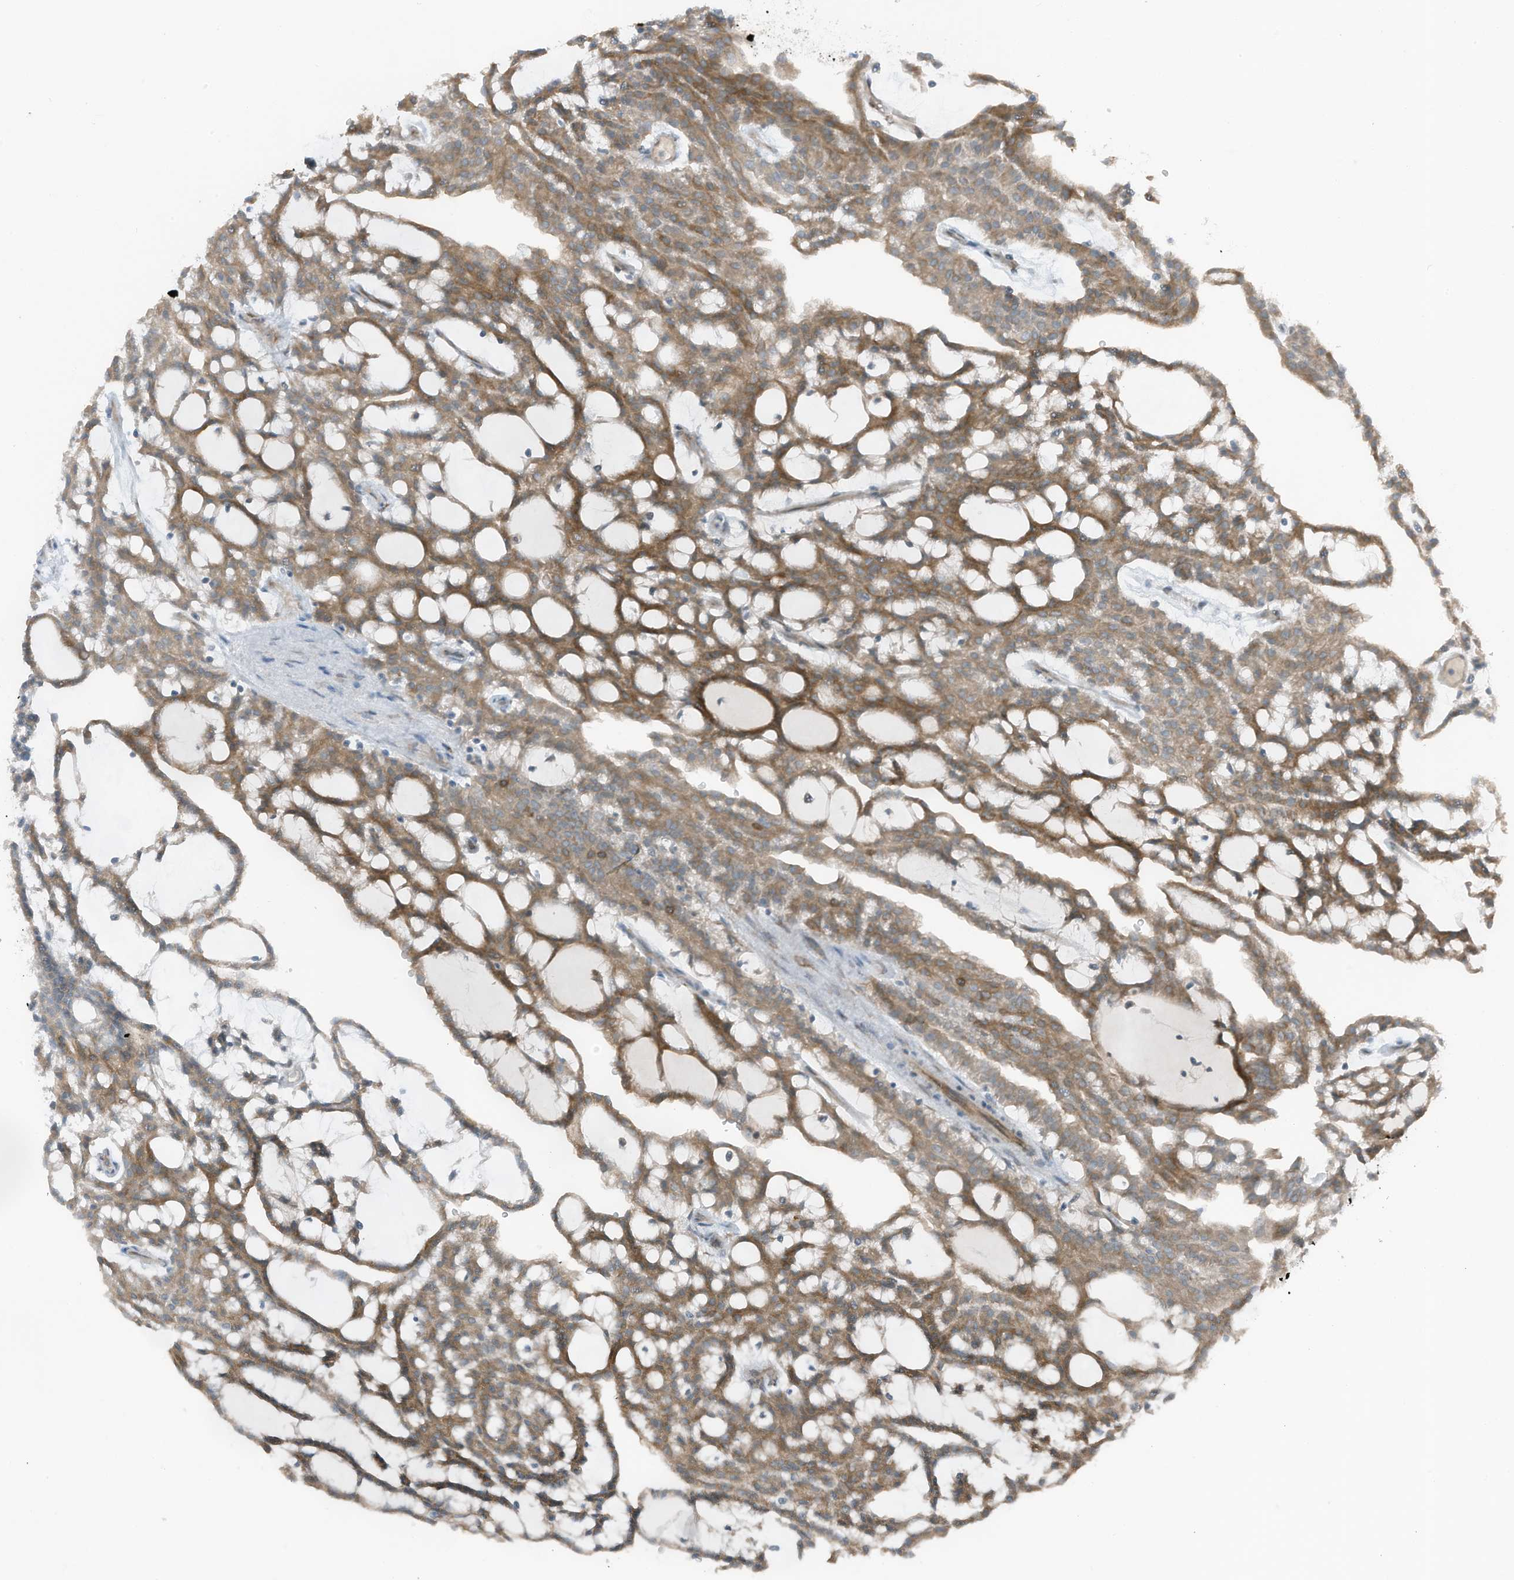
{"staining": {"intensity": "moderate", "quantity": "25%-75%", "location": "cytoplasmic/membranous"}, "tissue": "renal cancer", "cell_type": "Tumor cells", "image_type": "cancer", "snomed": [{"axis": "morphology", "description": "Adenocarcinoma, NOS"}, {"axis": "topography", "description": "Kidney"}], "caption": "Moderate cytoplasmic/membranous expression is seen in about 25%-75% of tumor cells in renal adenocarcinoma.", "gene": "ARHGEF33", "patient": {"sex": "male", "age": 63}}